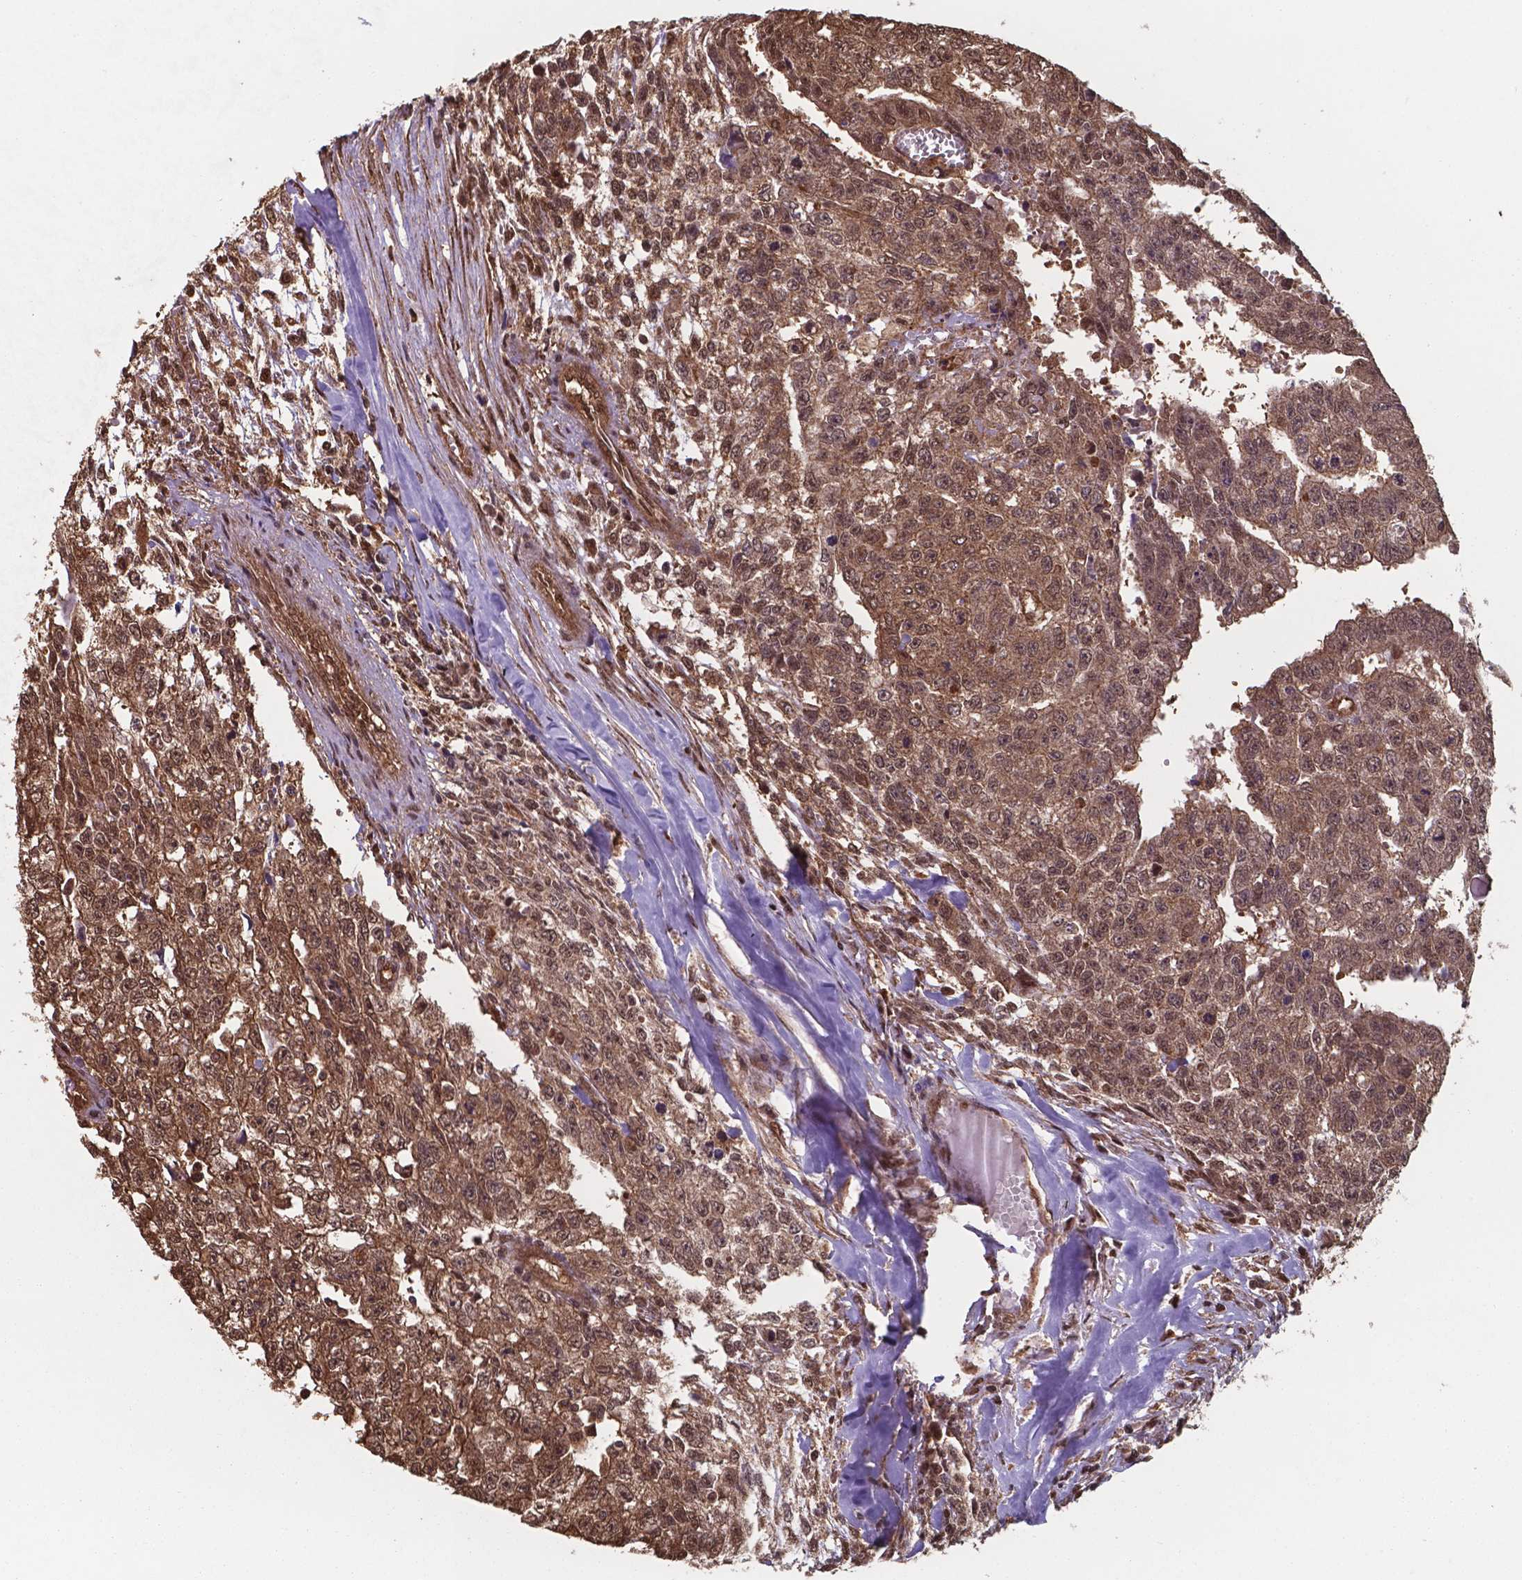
{"staining": {"intensity": "moderate", "quantity": ">75%", "location": "cytoplasmic/membranous,nuclear"}, "tissue": "testis cancer", "cell_type": "Tumor cells", "image_type": "cancer", "snomed": [{"axis": "morphology", "description": "Carcinoma, Embryonal, NOS"}, {"axis": "morphology", "description": "Teratoma, malignant, NOS"}, {"axis": "topography", "description": "Testis"}], "caption": "An image of human testis cancer stained for a protein shows moderate cytoplasmic/membranous and nuclear brown staining in tumor cells.", "gene": "CHP2", "patient": {"sex": "male", "age": 24}}